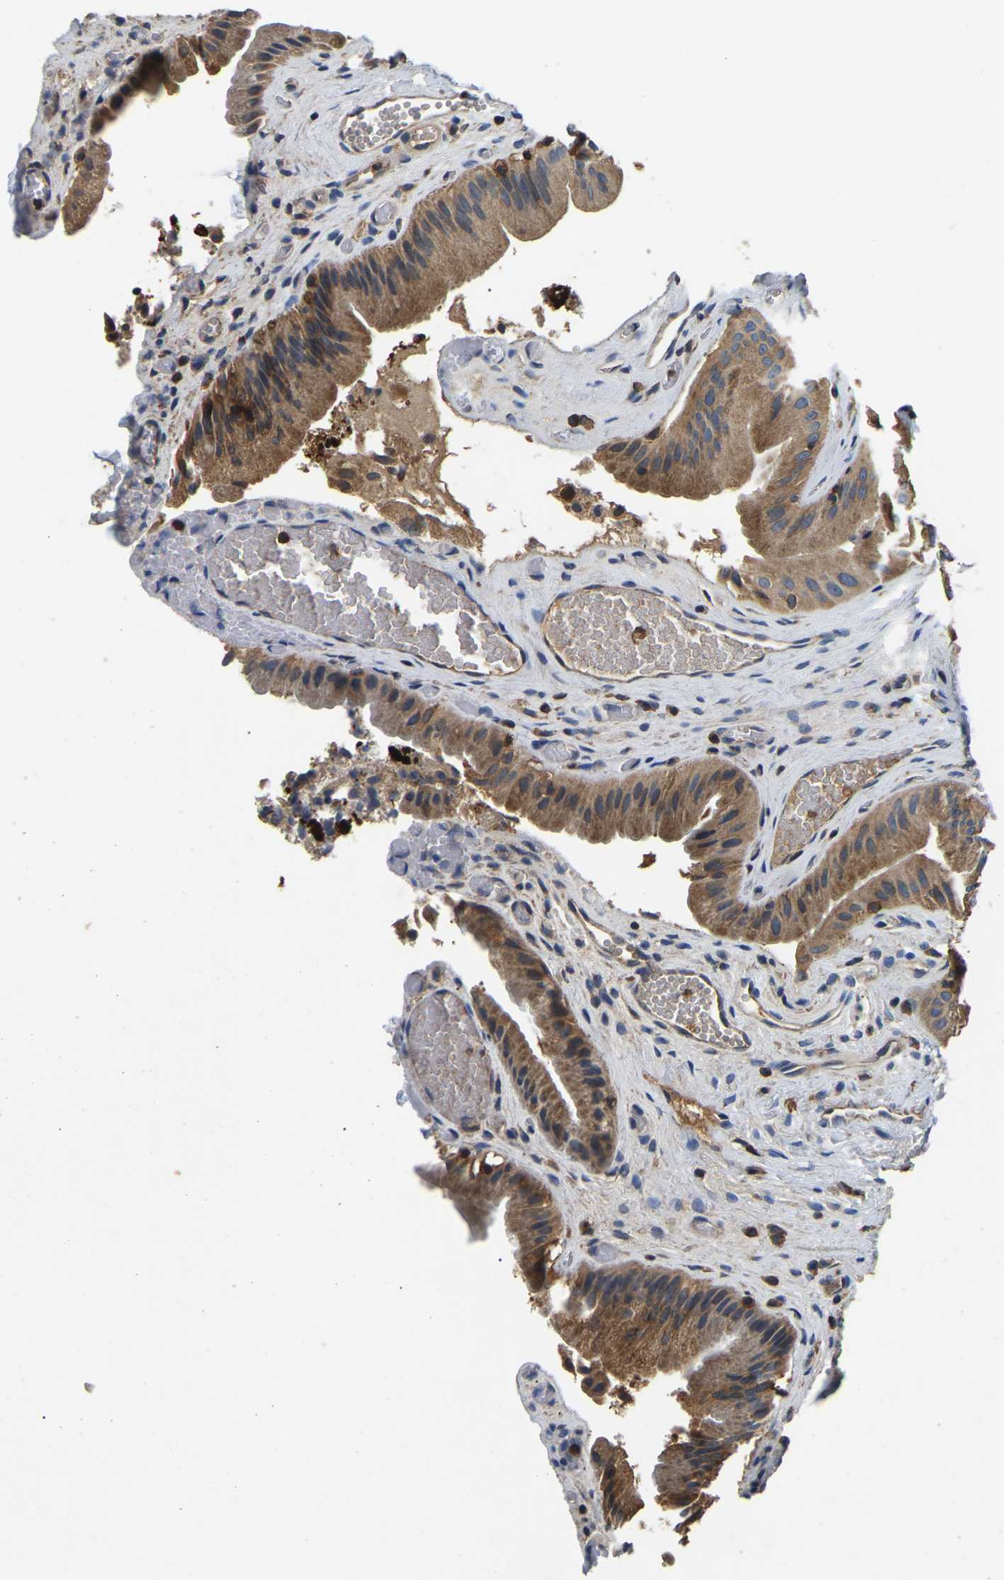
{"staining": {"intensity": "moderate", "quantity": ">75%", "location": "cytoplasmic/membranous"}, "tissue": "gallbladder", "cell_type": "Glandular cells", "image_type": "normal", "snomed": [{"axis": "morphology", "description": "Normal tissue, NOS"}, {"axis": "topography", "description": "Gallbladder"}], "caption": "A medium amount of moderate cytoplasmic/membranous expression is identified in approximately >75% of glandular cells in normal gallbladder.", "gene": "SMPD2", "patient": {"sex": "male", "age": 49}}